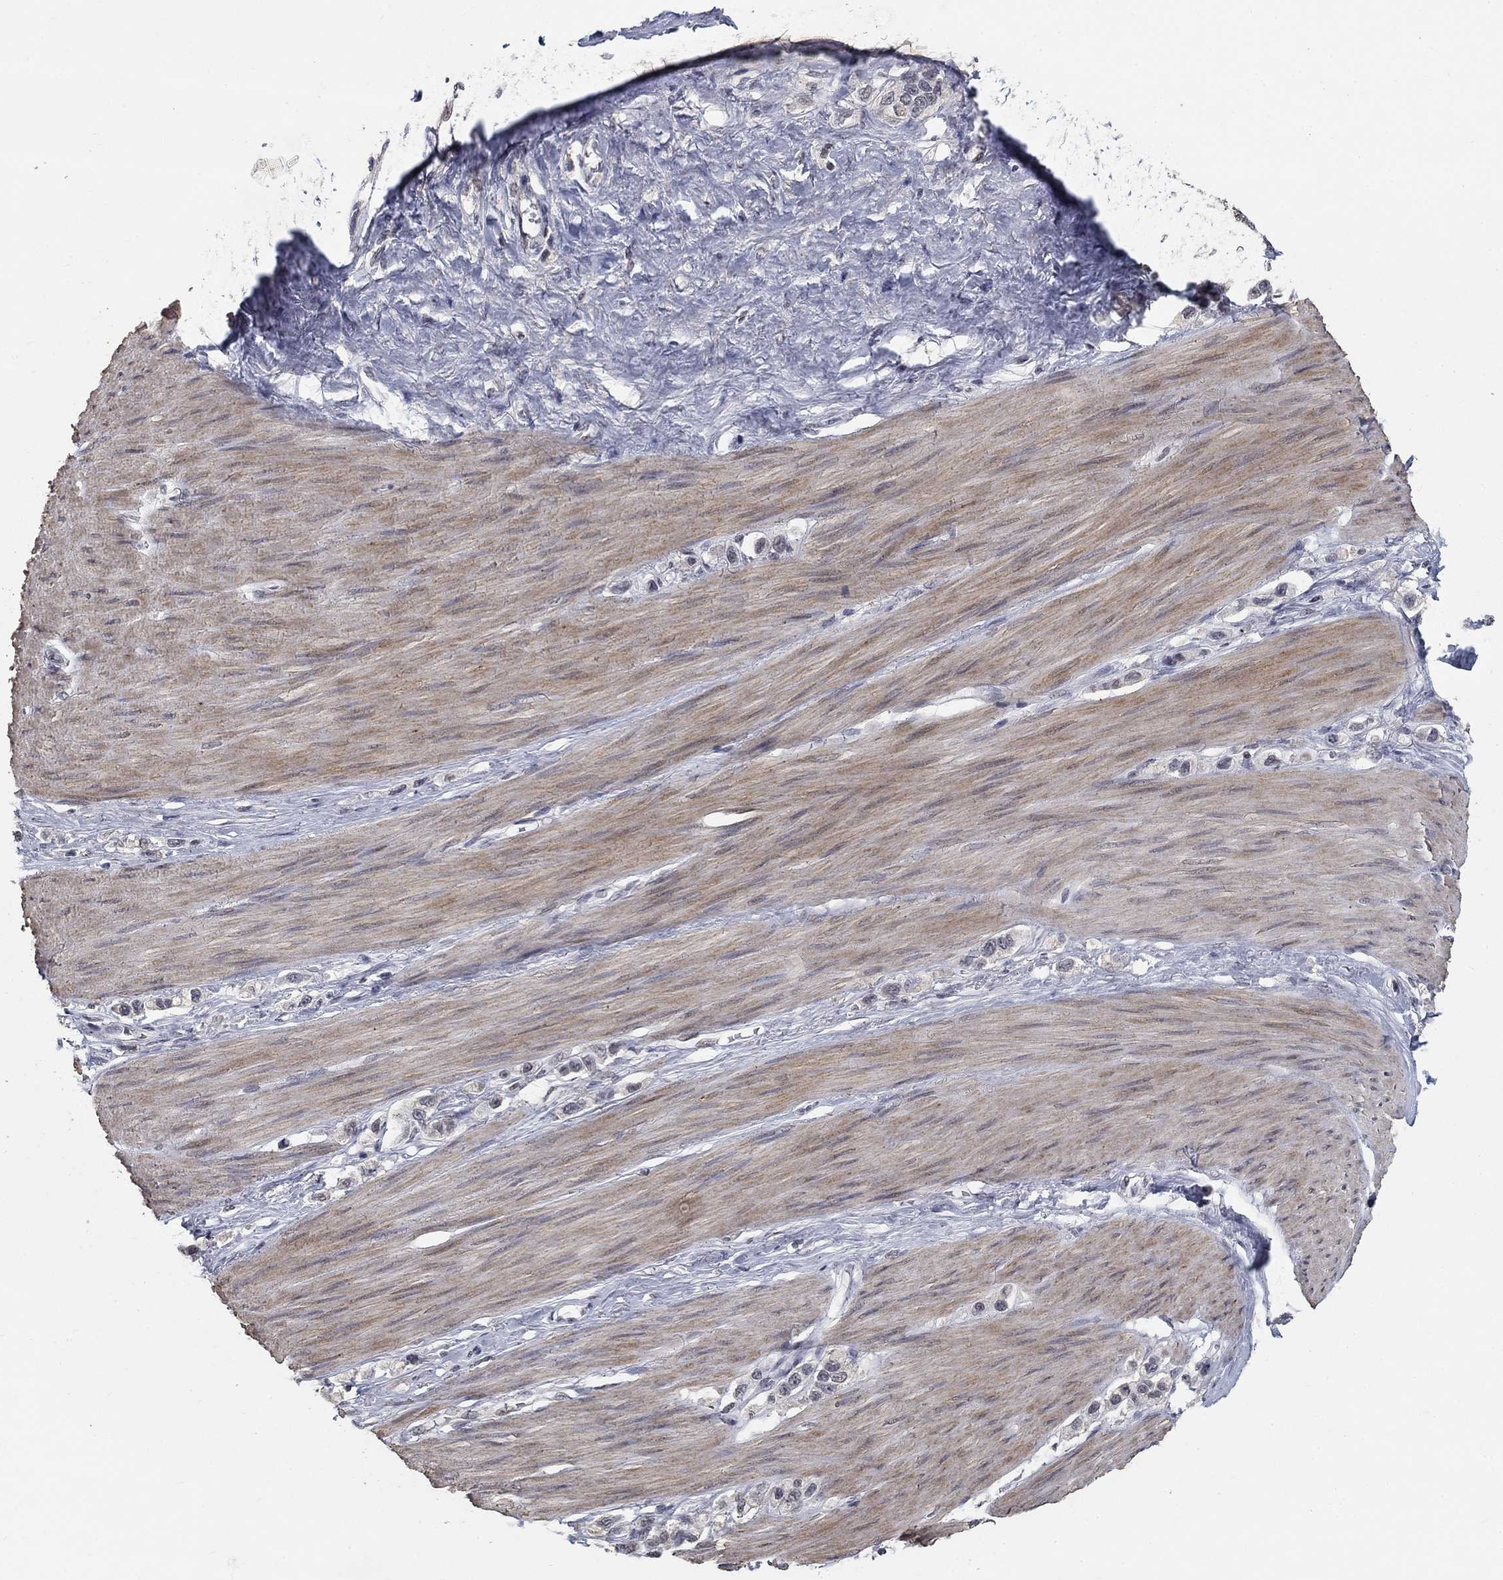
{"staining": {"intensity": "negative", "quantity": "none", "location": "none"}, "tissue": "stomach cancer", "cell_type": "Tumor cells", "image_type": "cancer", "snomed": [{"axis": "morphology", "description": "Normal tissue, NOS"}, {"axis": "morphology", "description": "Adenocarcinoma, NOS"}, {"axis": "morphology", "description": "Adenocarcinoma, High grade"}, {"axis": "topography", "description": "Stomach, upper"}, {"axis": "topography", "description": "Stomach"}], "caption": "This is a histopathology image of IHC staining of stomach adenocarcinoma, which shows no positivity in tumor cells.", "gene": "SPATA33", "patient": {"sex": "female", "age": 65}}